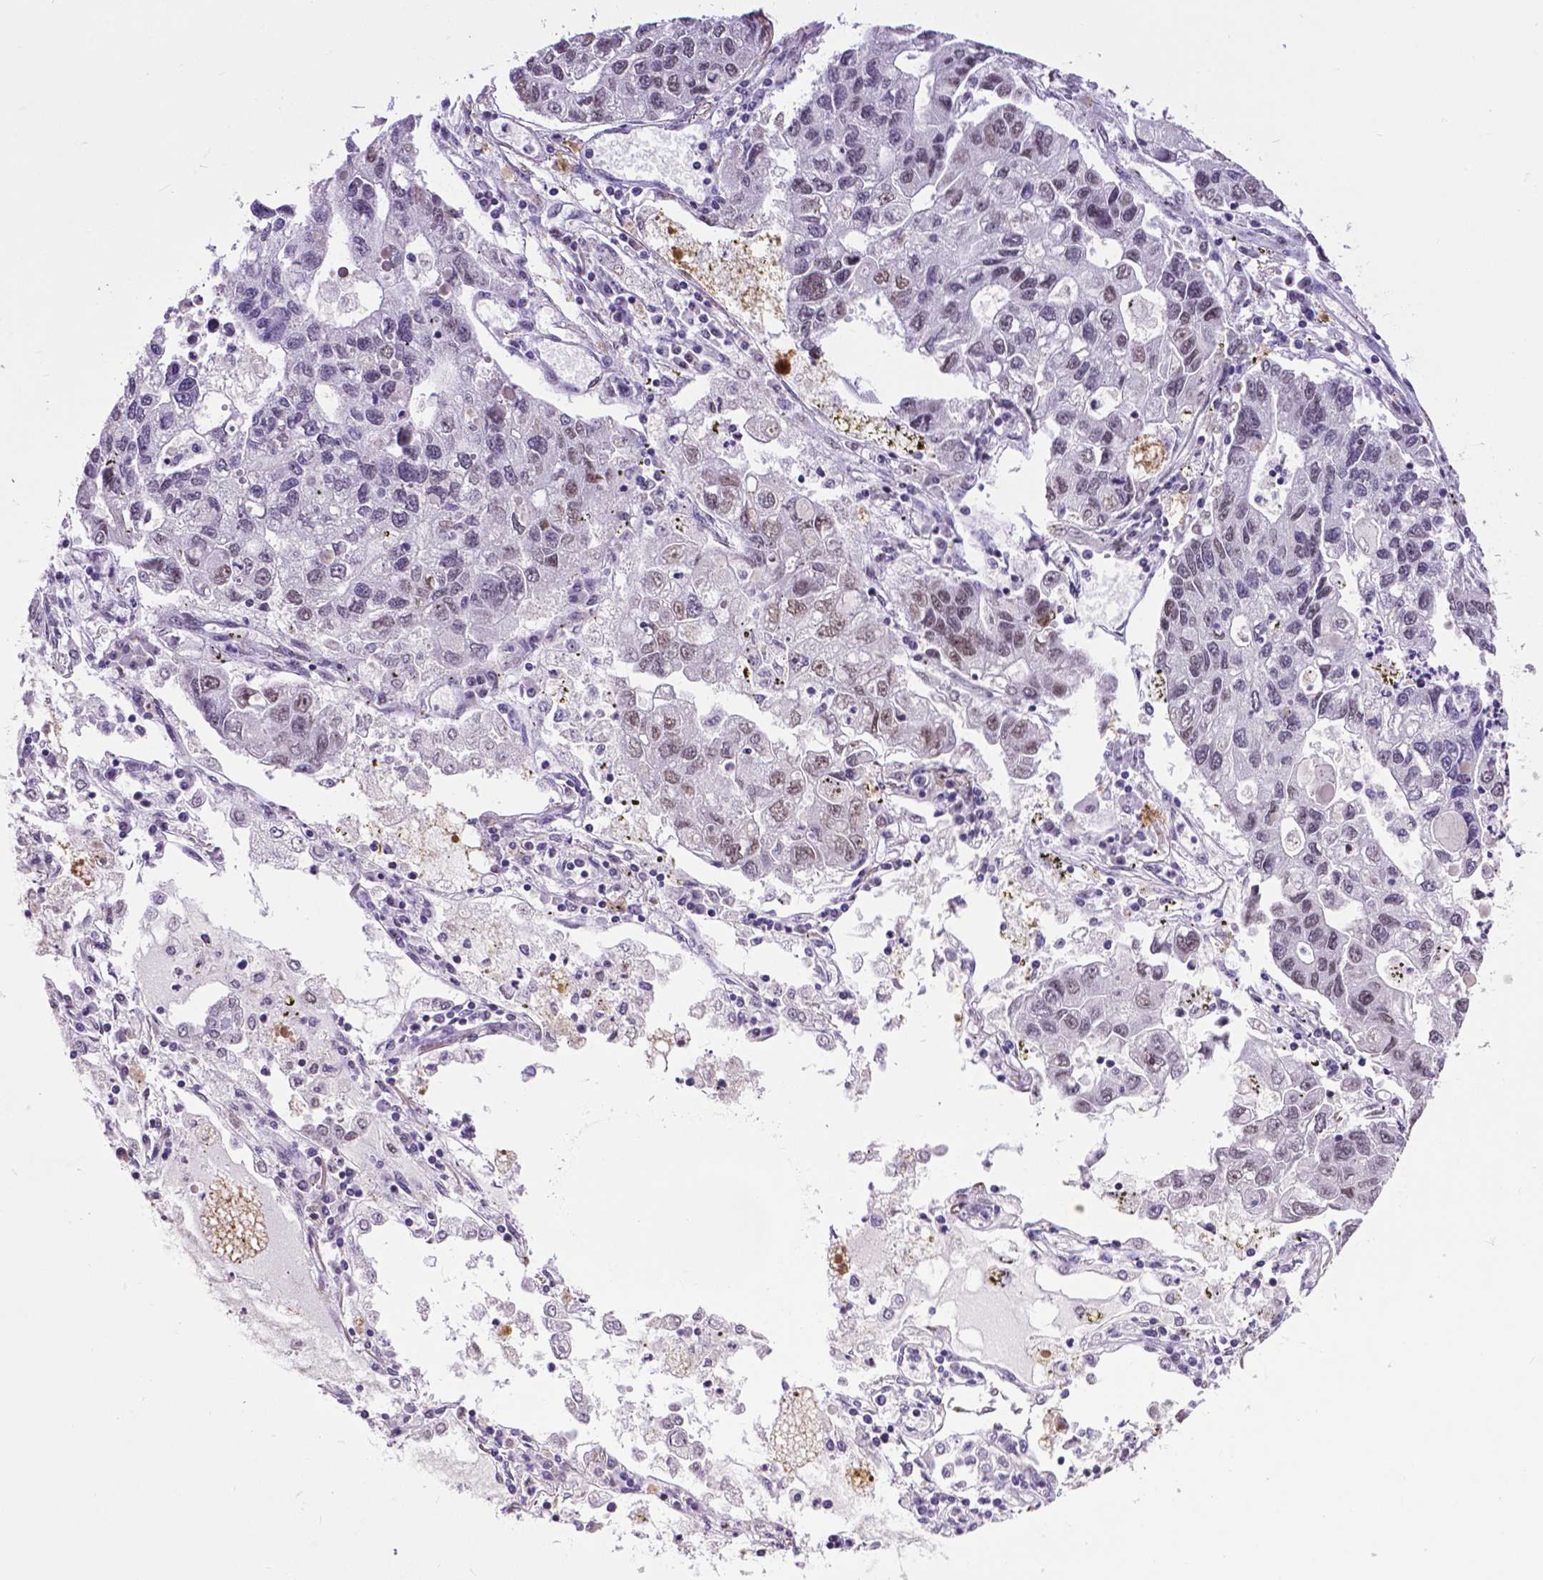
{"staining": {"intensity": "weak", "quantity": "<25%", "location": "nuclear"}, "tissue": "lung cancer", "cell_type": "Tumor cells", "image_type": "cancer", "snomed": [{"axis": "morphology", "description": "Adenocarcinoma, NOS"}, {"axis": "topography", "description": "Bronchus"}, {"axis": "topography", "description": "Lung"}], "caption": "Tumor cells show no significant protein staining in lung adenocarcinoma. Brightfield microscopy of immunohistochemistry (IHC) stained with DAB (3,3'-diaminobenzidine) (brown) and hematoxylin (blue), captured at high magnification.", "gene": "ATRX", "patient": {"sex": "female", "age": 51}}